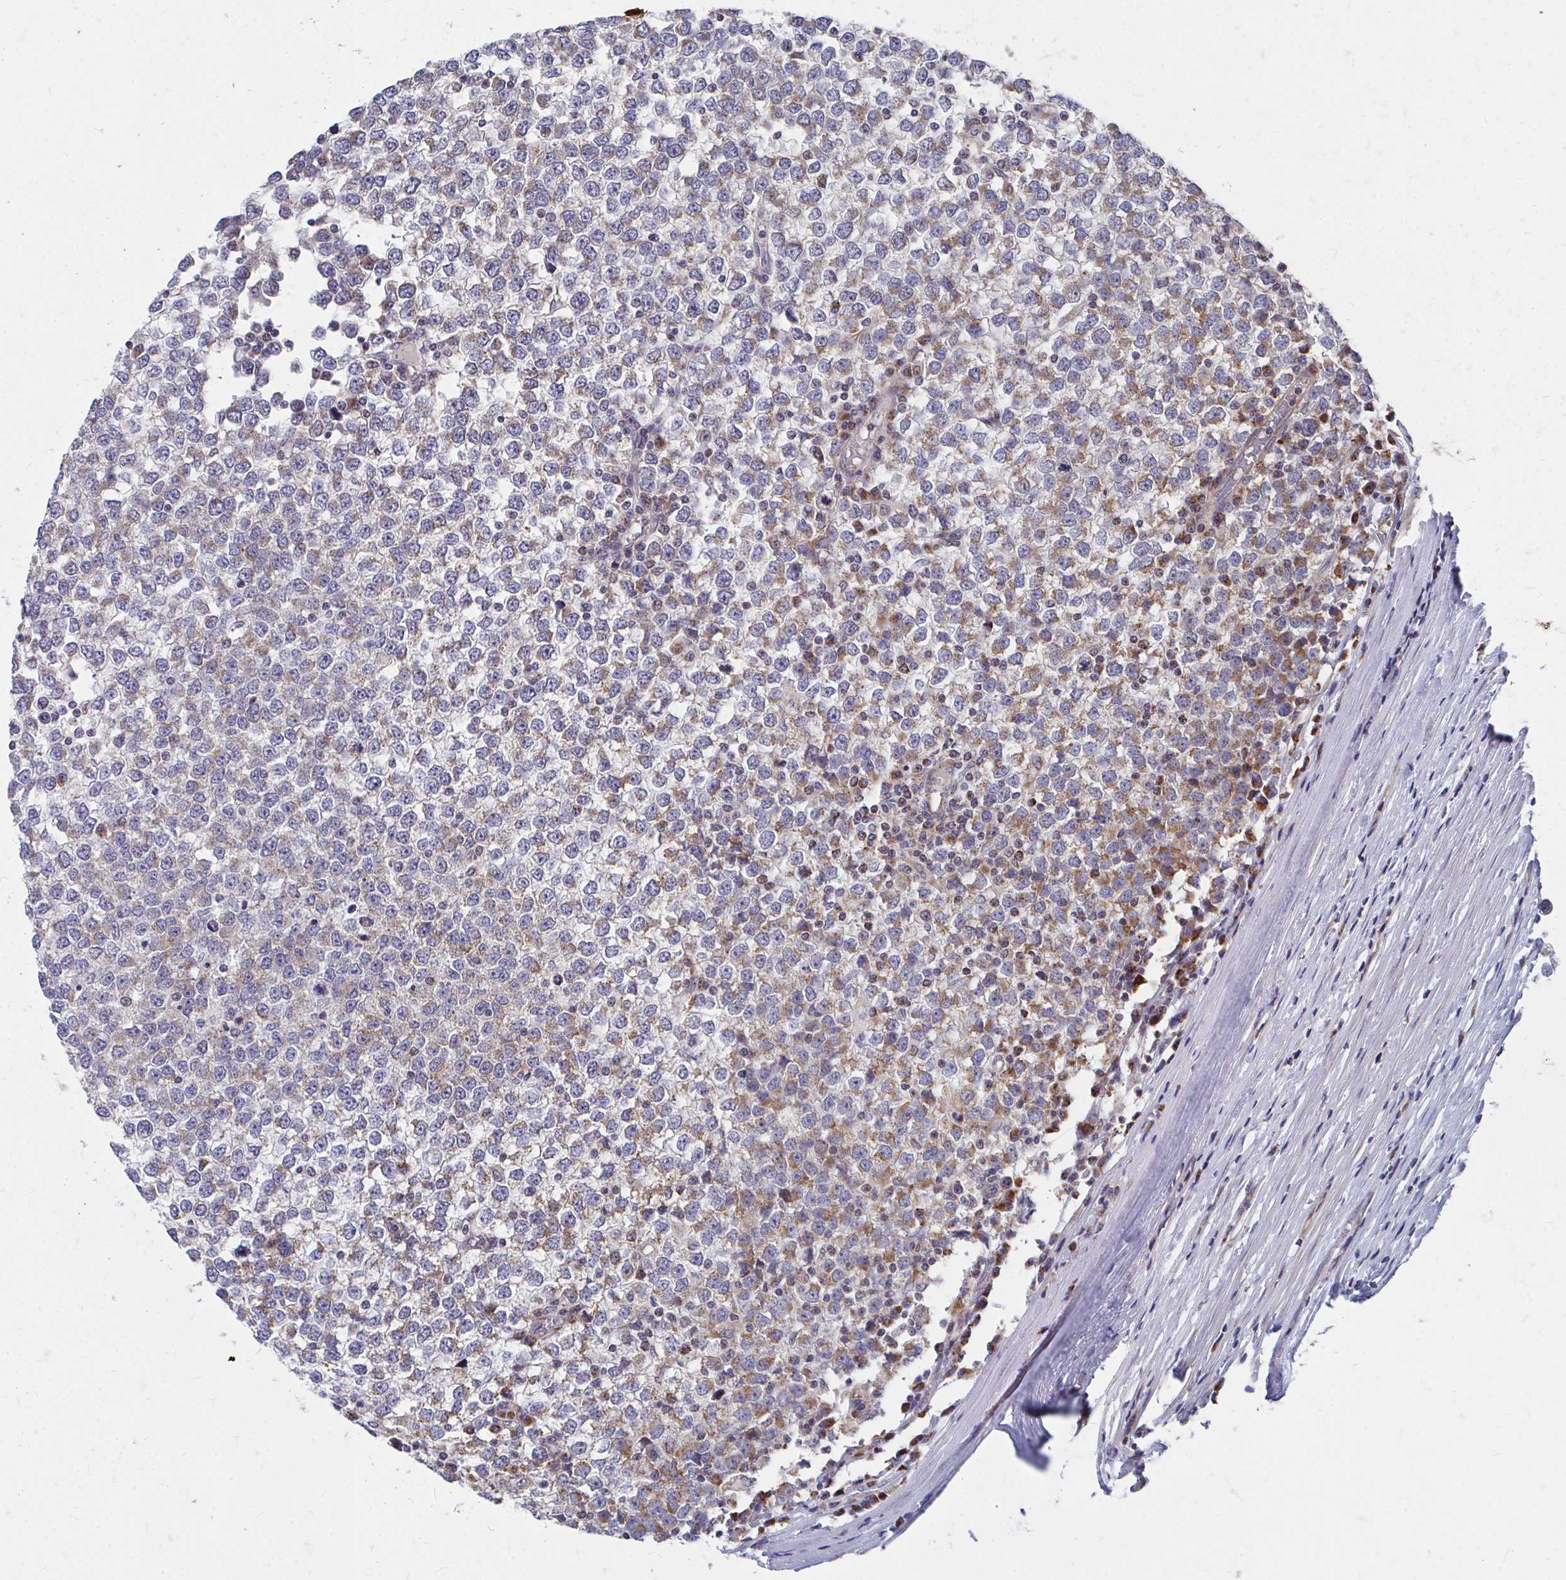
{"staining": {"intensity": "moderate", "quantity": "25%-75%", "location": "cytoplasmic/membranous"}, "tissue": "testis cancer", "cell_type": "Tumor cells", "image_type": "cancer", "snomed": [{"axis": "morphology", "description": "Seminoma, NOS"}, {"axis": "topography", "description": "Testis"}], "caption": "Immunohistochemistry image of neoplastic tissue: human testis cancer (seminoma) stained using IHC shows medium levels of moderate protein expression localized specifically in the cytoplasmic/membranous of tumor cells, appearing as a cytoplasmic/membranous brown color.", "gene": "PEX3", "patient": {"sex": "male", "age": 65}}